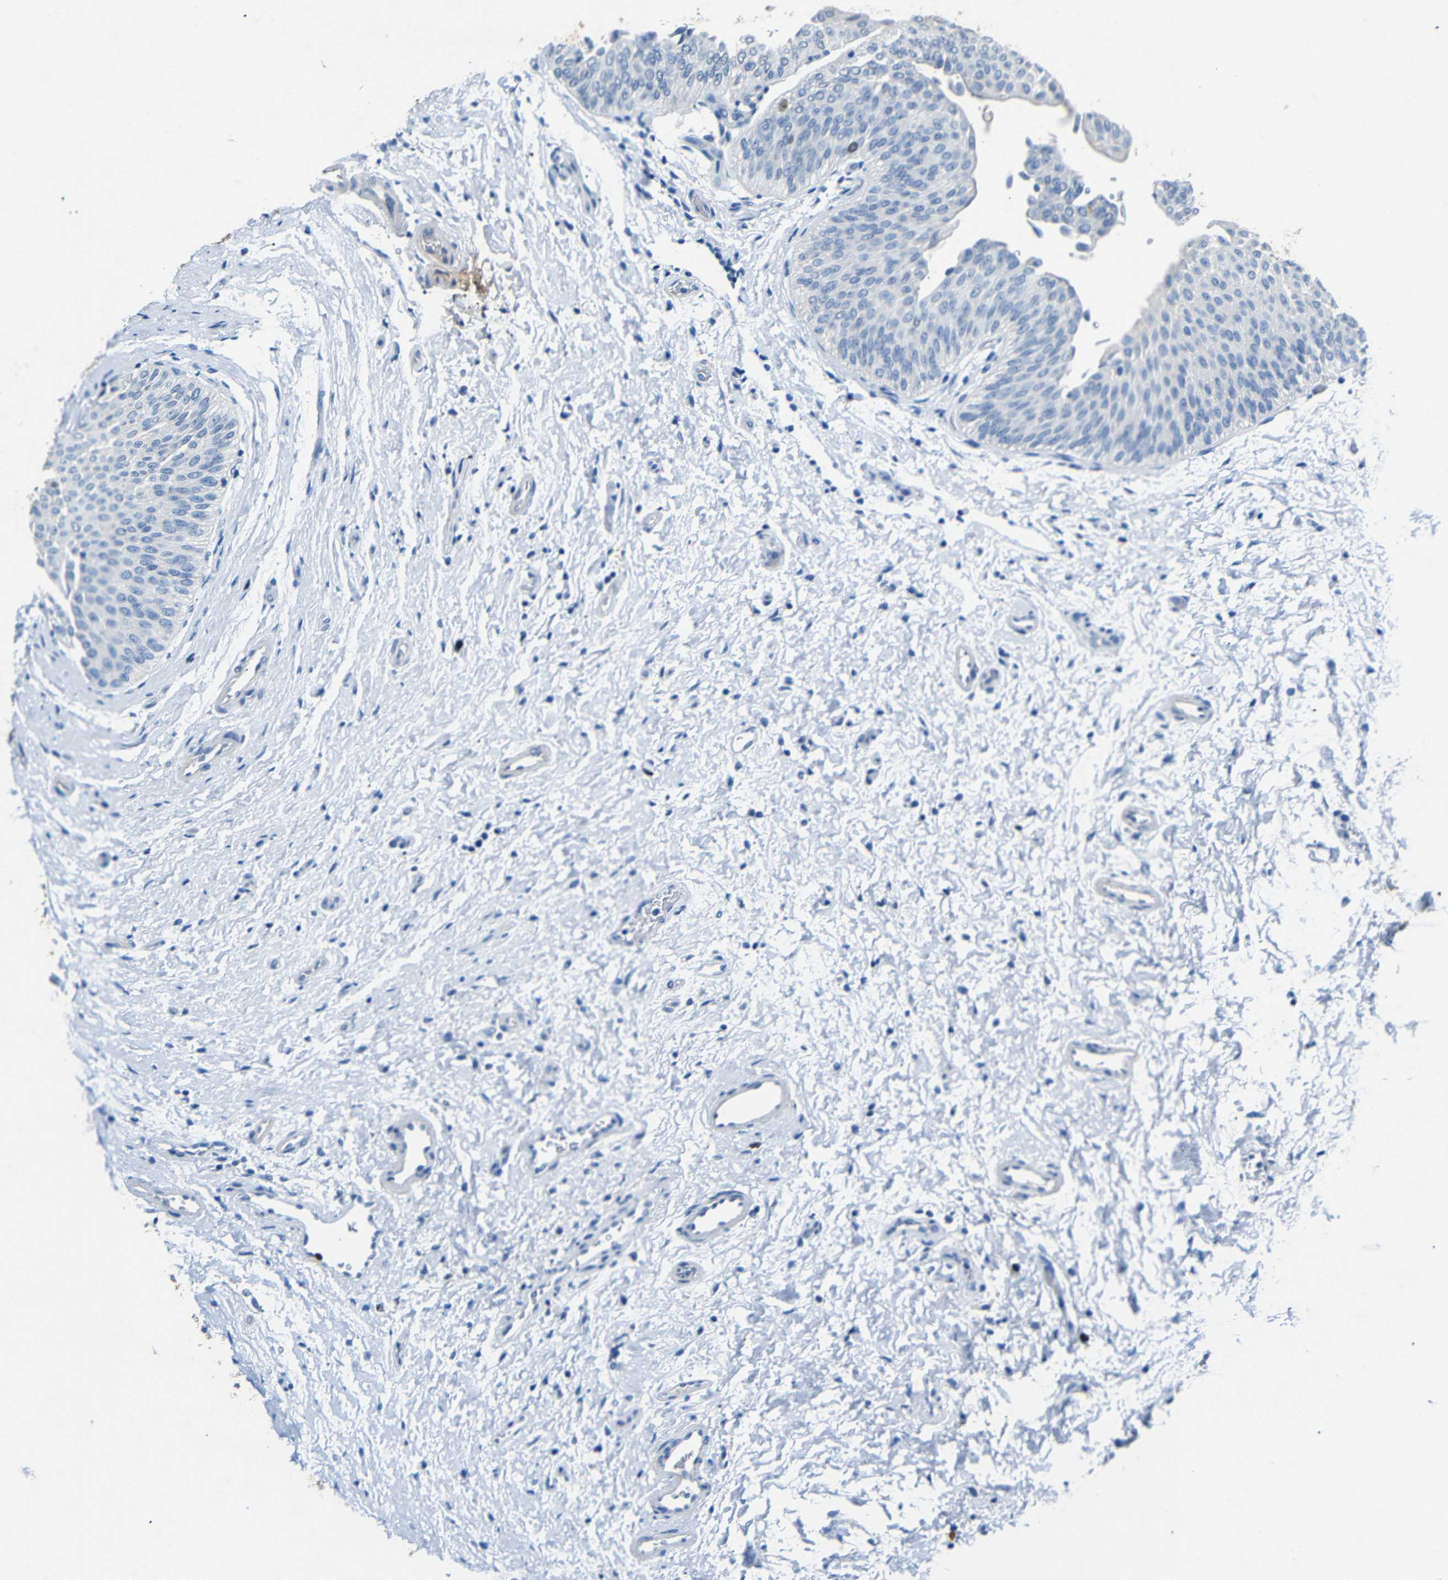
{"staining": {"intensity": "strong", "quantity": "<25%", "location": "nuclear"}, "tissue": "urothelial cancer", "cell_type": "Tumor cells", "image_type": "cancer", "snomed": [{"axis": "morphology", "description": "Urothelial carcinoma, Low grade"}, {"axis": "topography", "description": "Urinary bladder"}], "caption": "About <25% of tumor cells in urothelial carcinoma (low-grade) demonstrate strong nuclear protein expression as visualized by brown immunohistochemical staining.", "gene": "INCENP", "patient": {"sex": "female", "age": 60}}